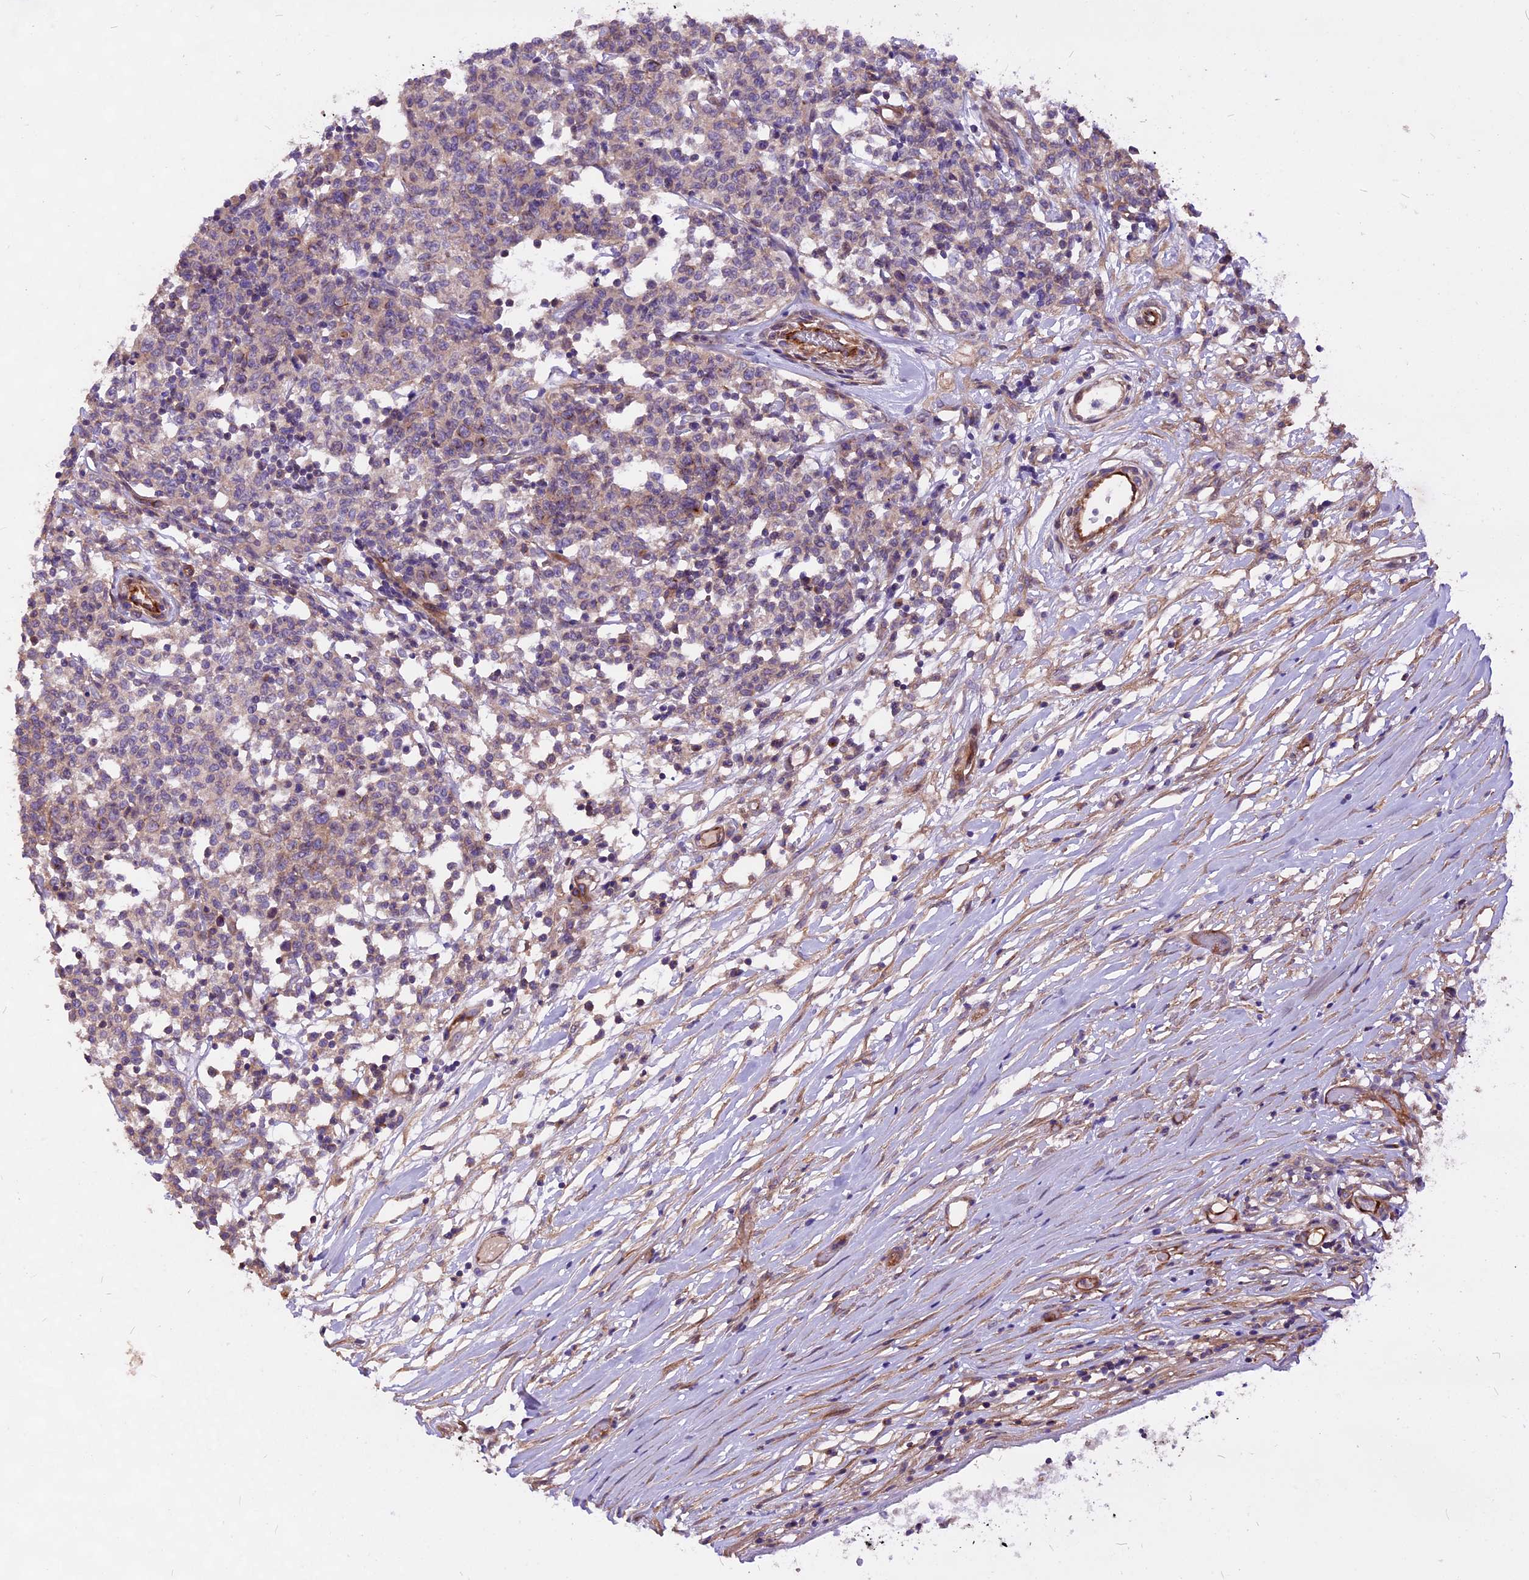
{"staining": {"intensity": "weak", "quantity": "<25%", "location": "cytoplasmic/membranous"}, "tissue": "lymphoma", "cell_type": "Tumor cells", "image_type": "cancer", "snomed": [{"axis": "morphology", "description": "Malignant lymphoma, non-Hodgkin's type, Low grade"}, {"axis": "topography", "description": "Small intestine"}], "caption": "A high-resolution image shows immunohistochemistry (IHC) staining of lymphoma, which demonstrates no significant expression in tumor cells.", "gene": "ANO3", "patient": {"sex": "female", "age": 59}}